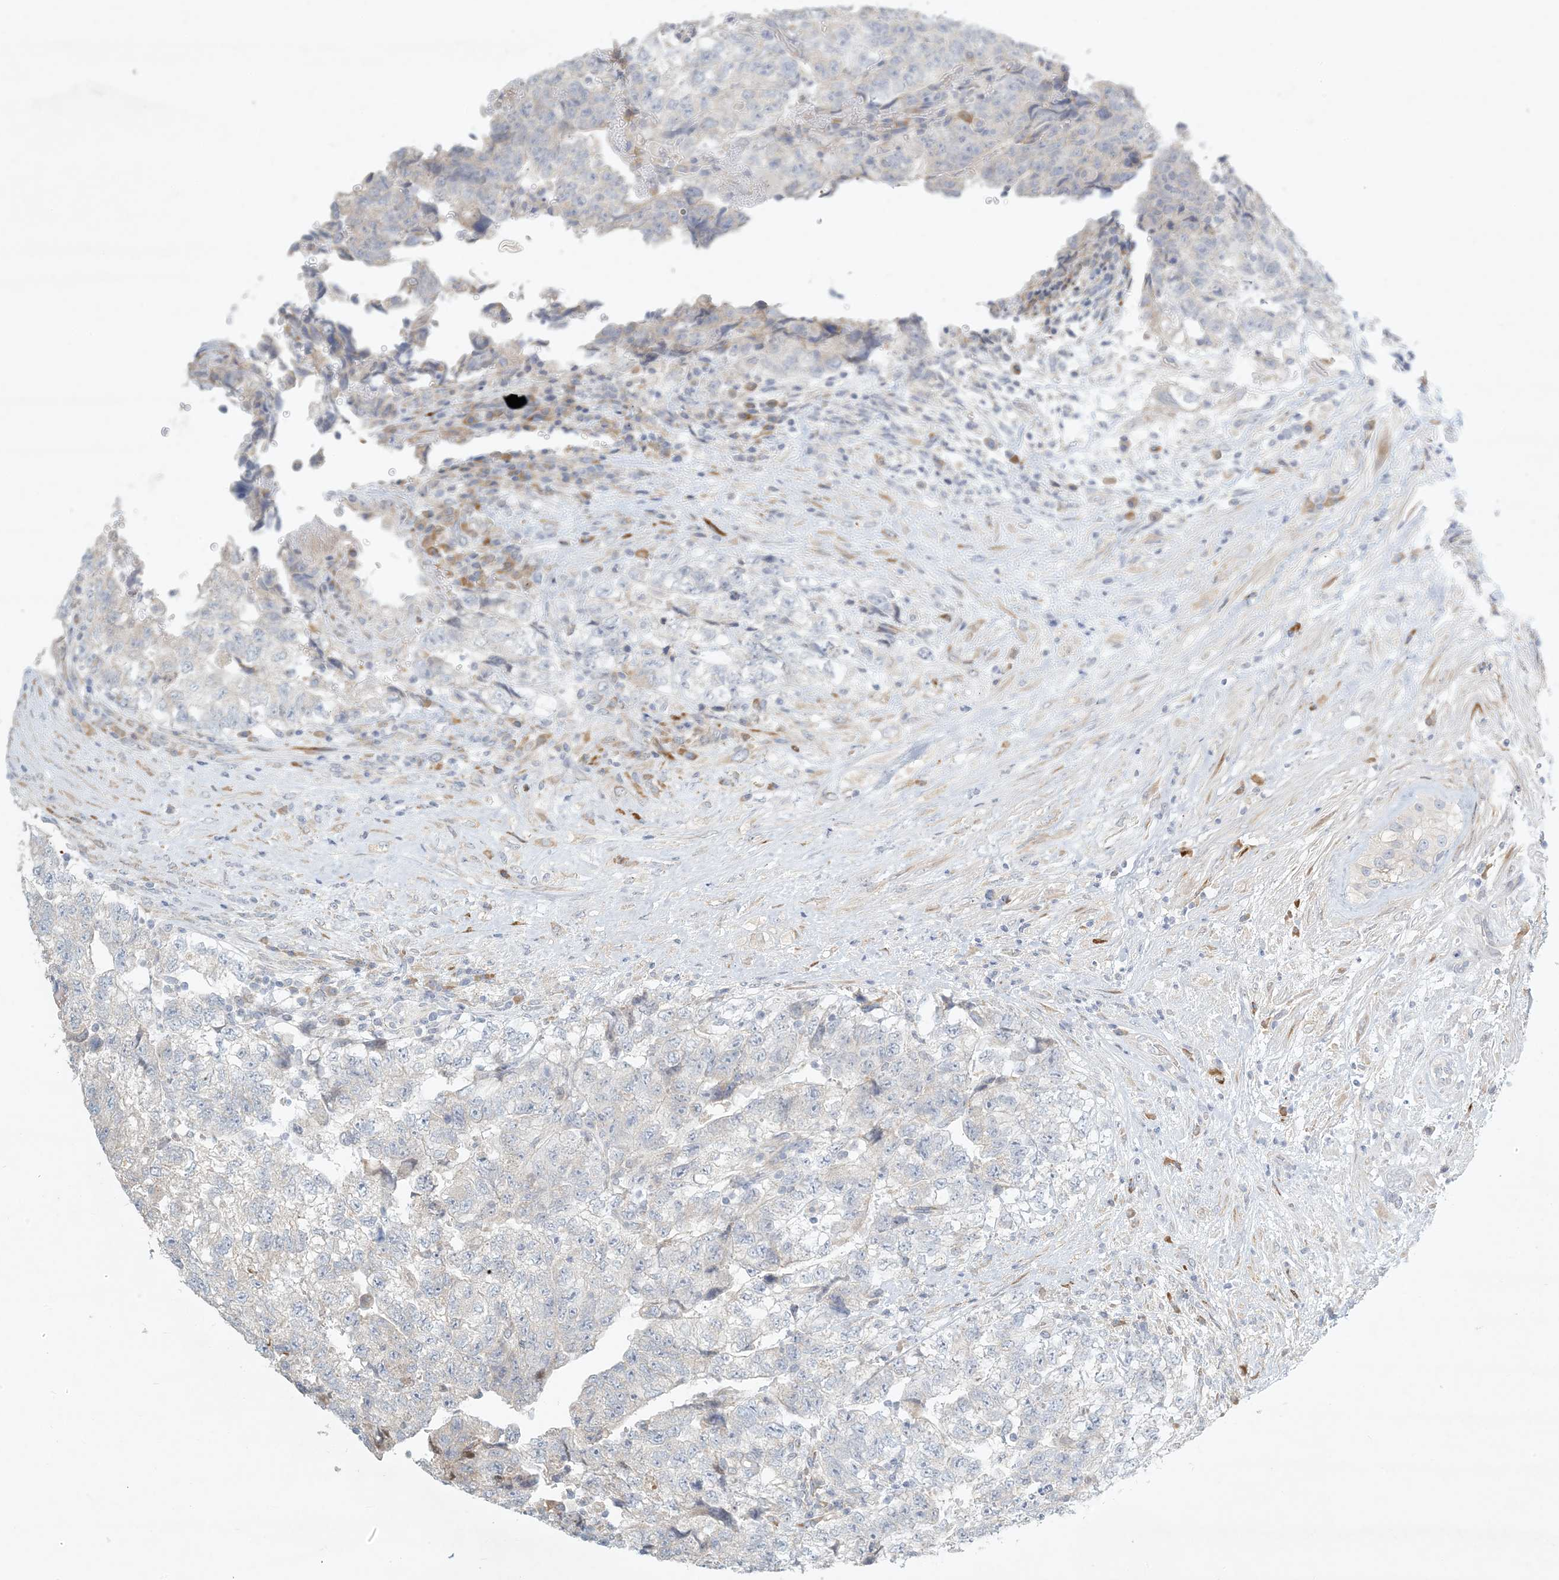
{"staining": {"intensity": "weak", "quantity": "<25%", "location": "cytoplasmic/membranous"}, "tissue": "testis cancer", "cell_type": "Tumor cells", "image_type": "cancer", "snomed": [{"axis": "morphology", "description": "Carcinoma, Embryonal, NOS"}, {"axis": "topography", "description": "Testis"}], "caption": "Histopathology image shows no protein staining in tumor cells of testis cancer (embryonal carcinoma) tissue.", "gene": "ZNF385D", "patient": {"sex": "male", "age": 36}}